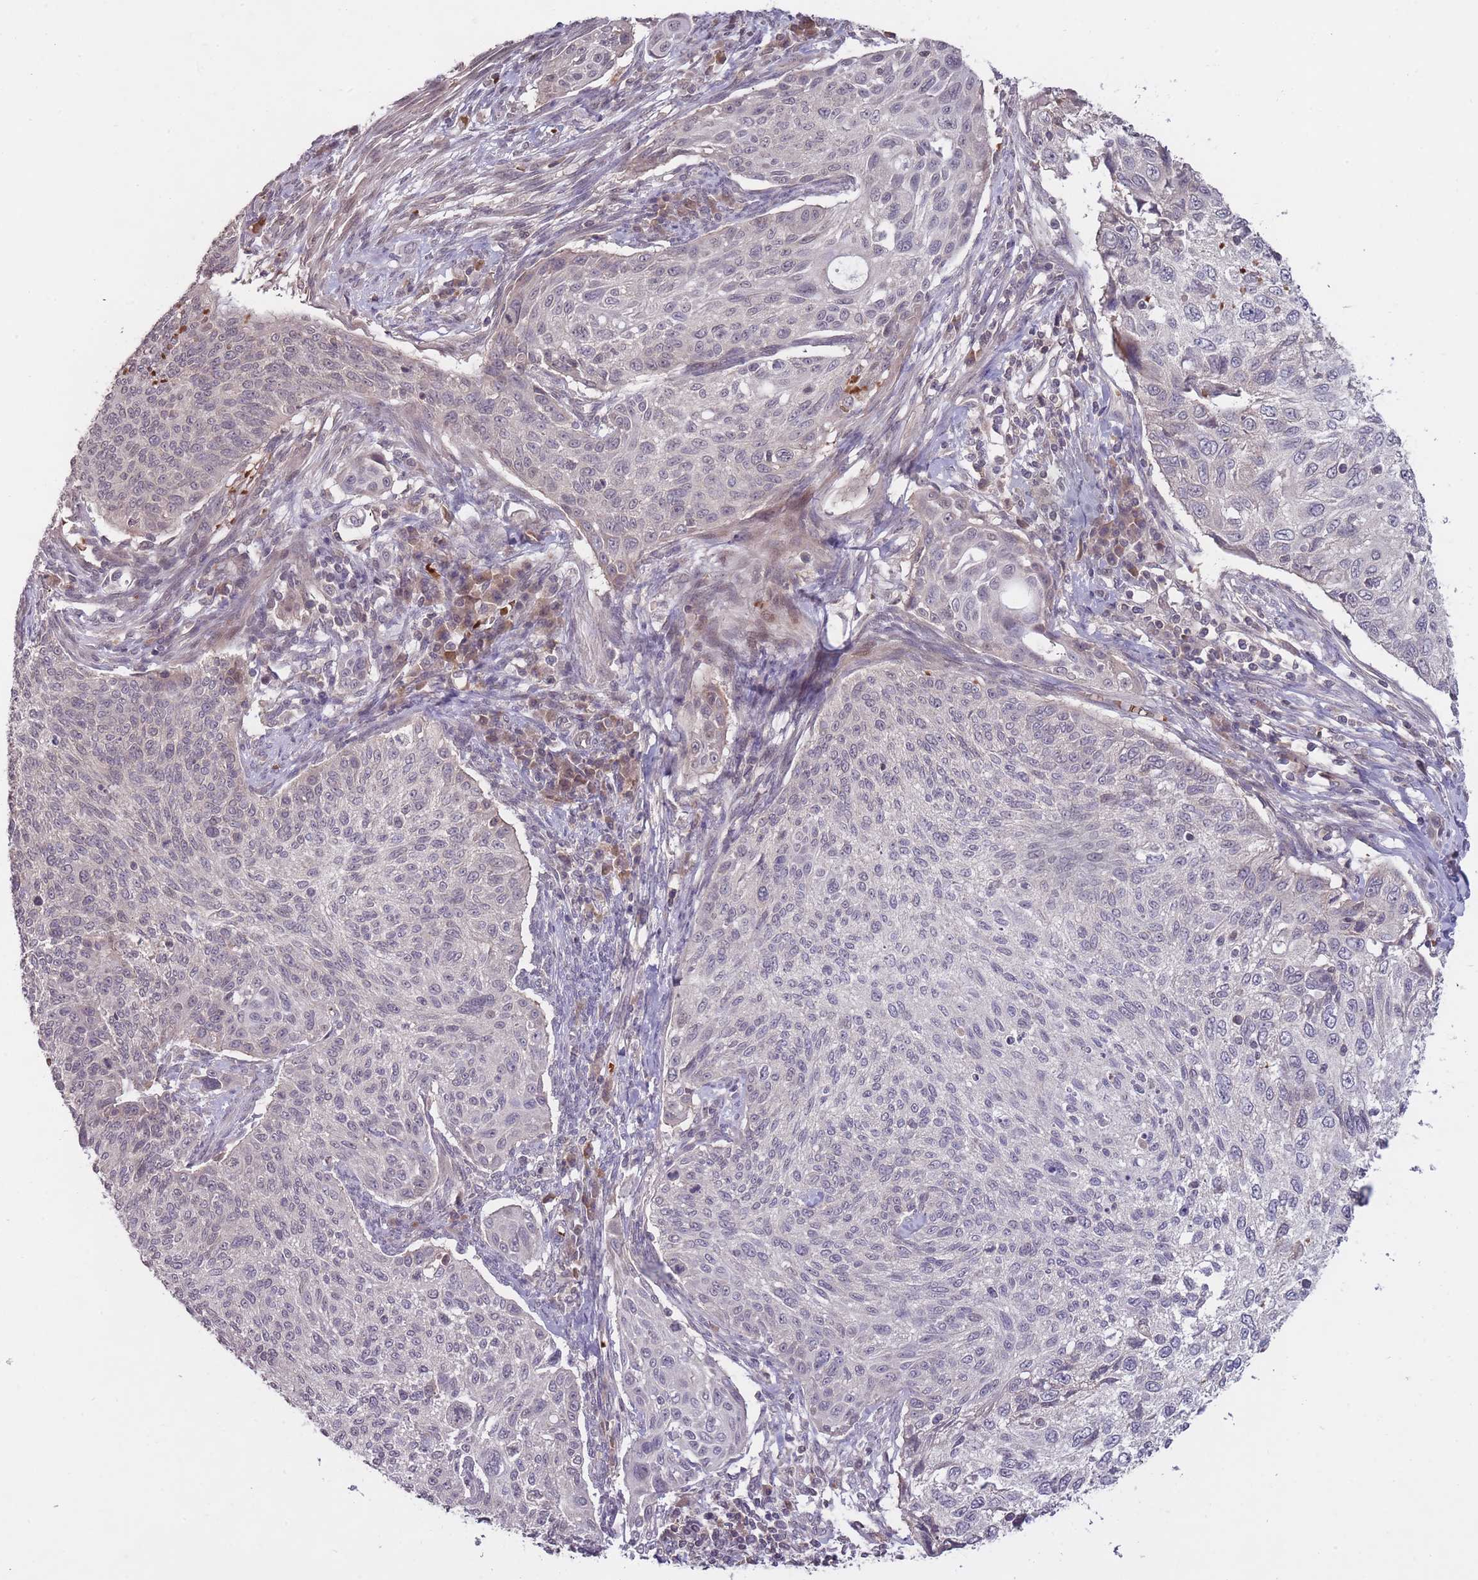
{"staining": {"intensity": "negative", "quantity": "none", "location": "none"}, "tissue": "cervical cancer", "cell_type": "Tumor cells", "image_type": "cancer", "snomed": [{"axis": "morphology", "description": "Squamous cell carcinoma, NOS"}, {"axis": "topography", "description": "Cervix"}], "caption": "Tumor cells show no significant protein positivity in squamous cell carcinoma (cervical).", "gene": "ADCYAP1R1", "patient": {"sex": "female", "age": 70}}